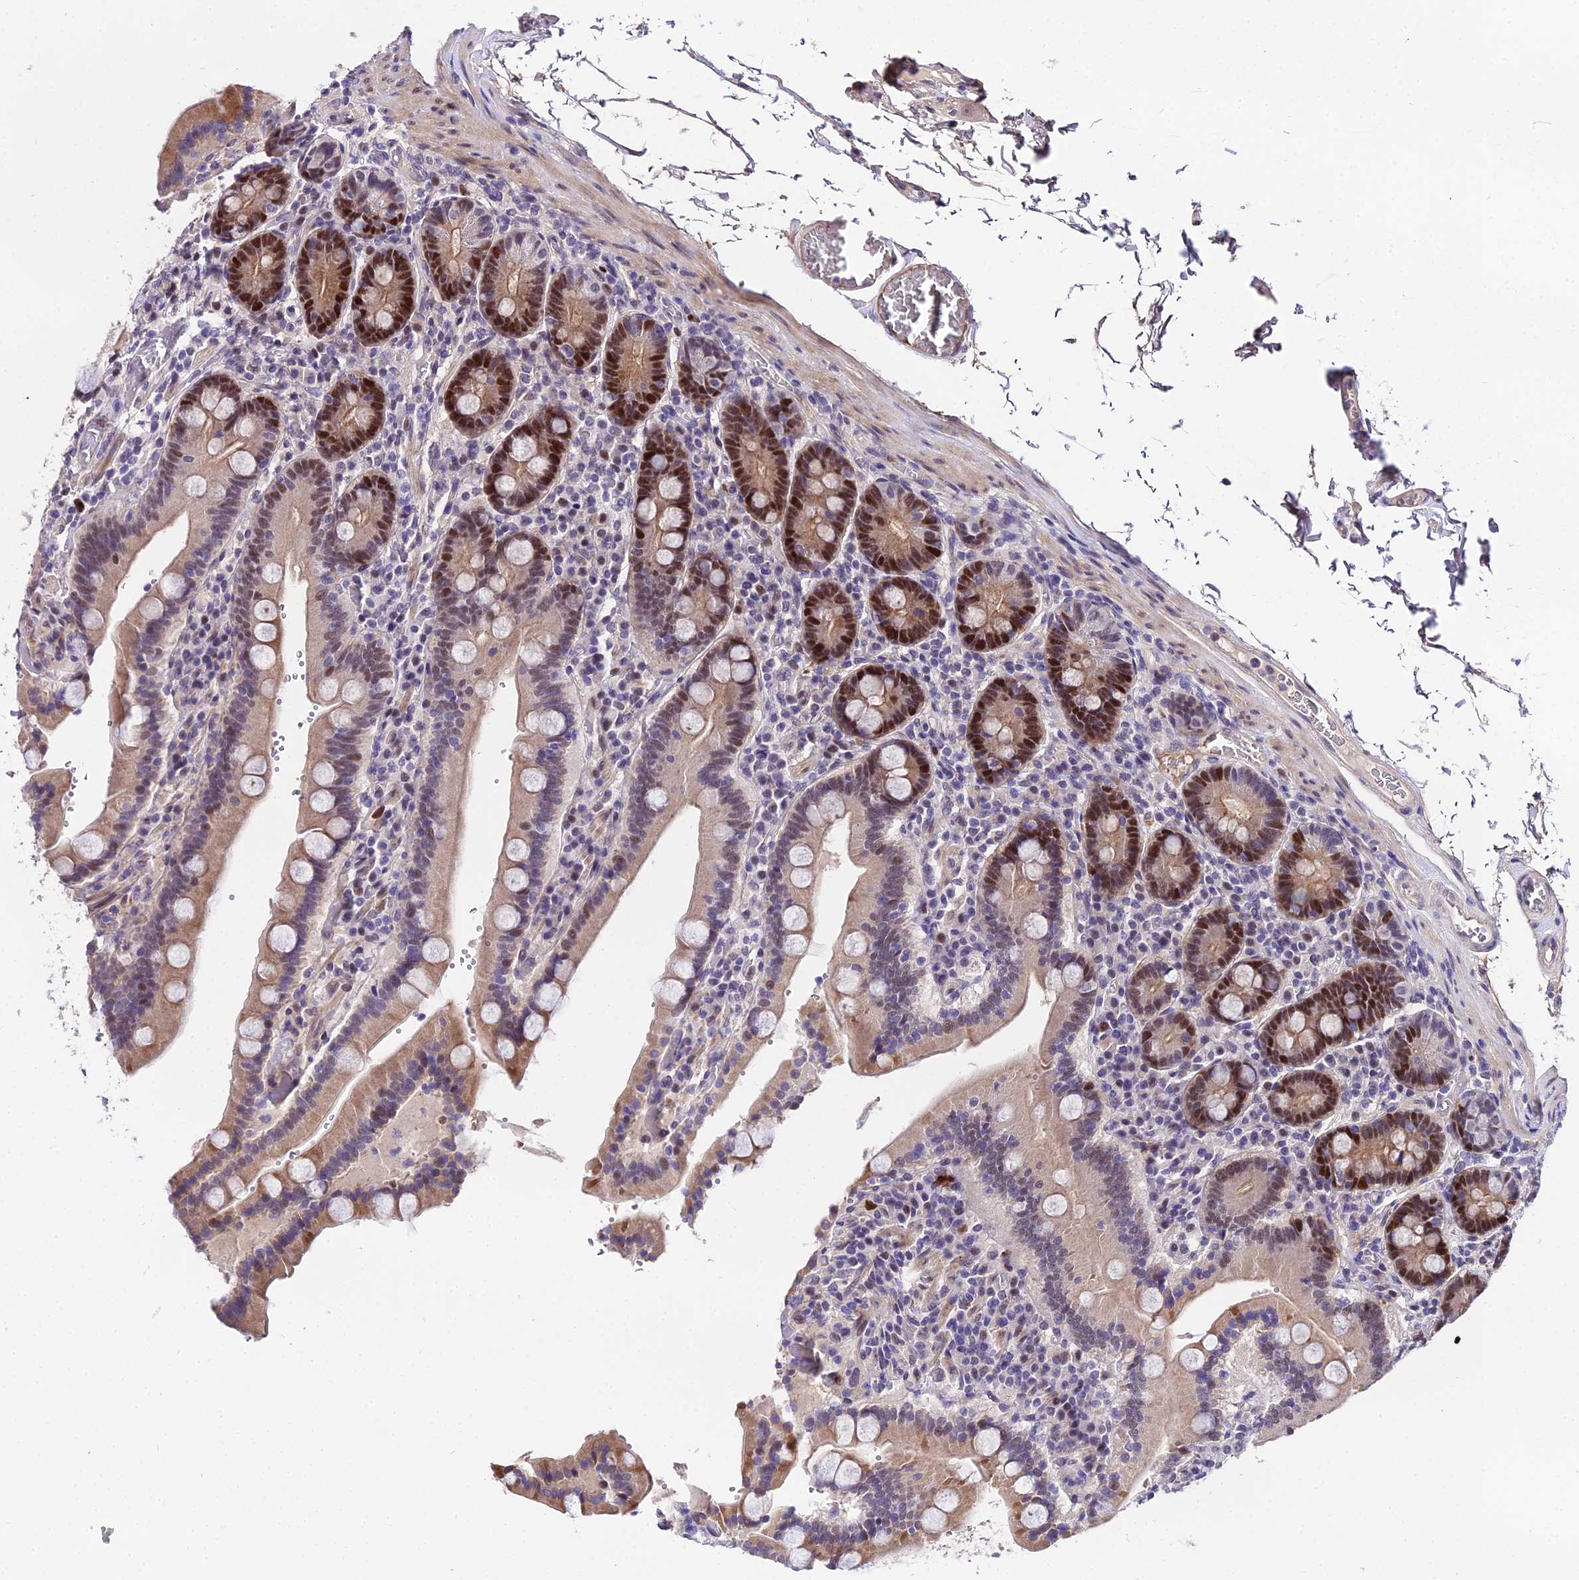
{"staining": {"intensity": "strong", "quantity": "25%-75%", "location": "cytoplasmic/membranous,nuclear"}, "tissue": "duodenum", "cell_type": "Glandular cells", "image_type": "normal", "snomed": [{"axis": "morphology", "description": "Normal tissue, NOS"}, {"axis": "topography", "description": "Duodenum"}], "caption": "Immunohistochemistry (IHC) (DAB (3,3'-diaminobenzidine)) staining of benign human duodenum displays strong cytoplasmic/membranous,nuclear protein staining in about 25%-75% of glandular cells.", "gene": "TRIML2", "patient": {"sex": "female", "age": 62}}